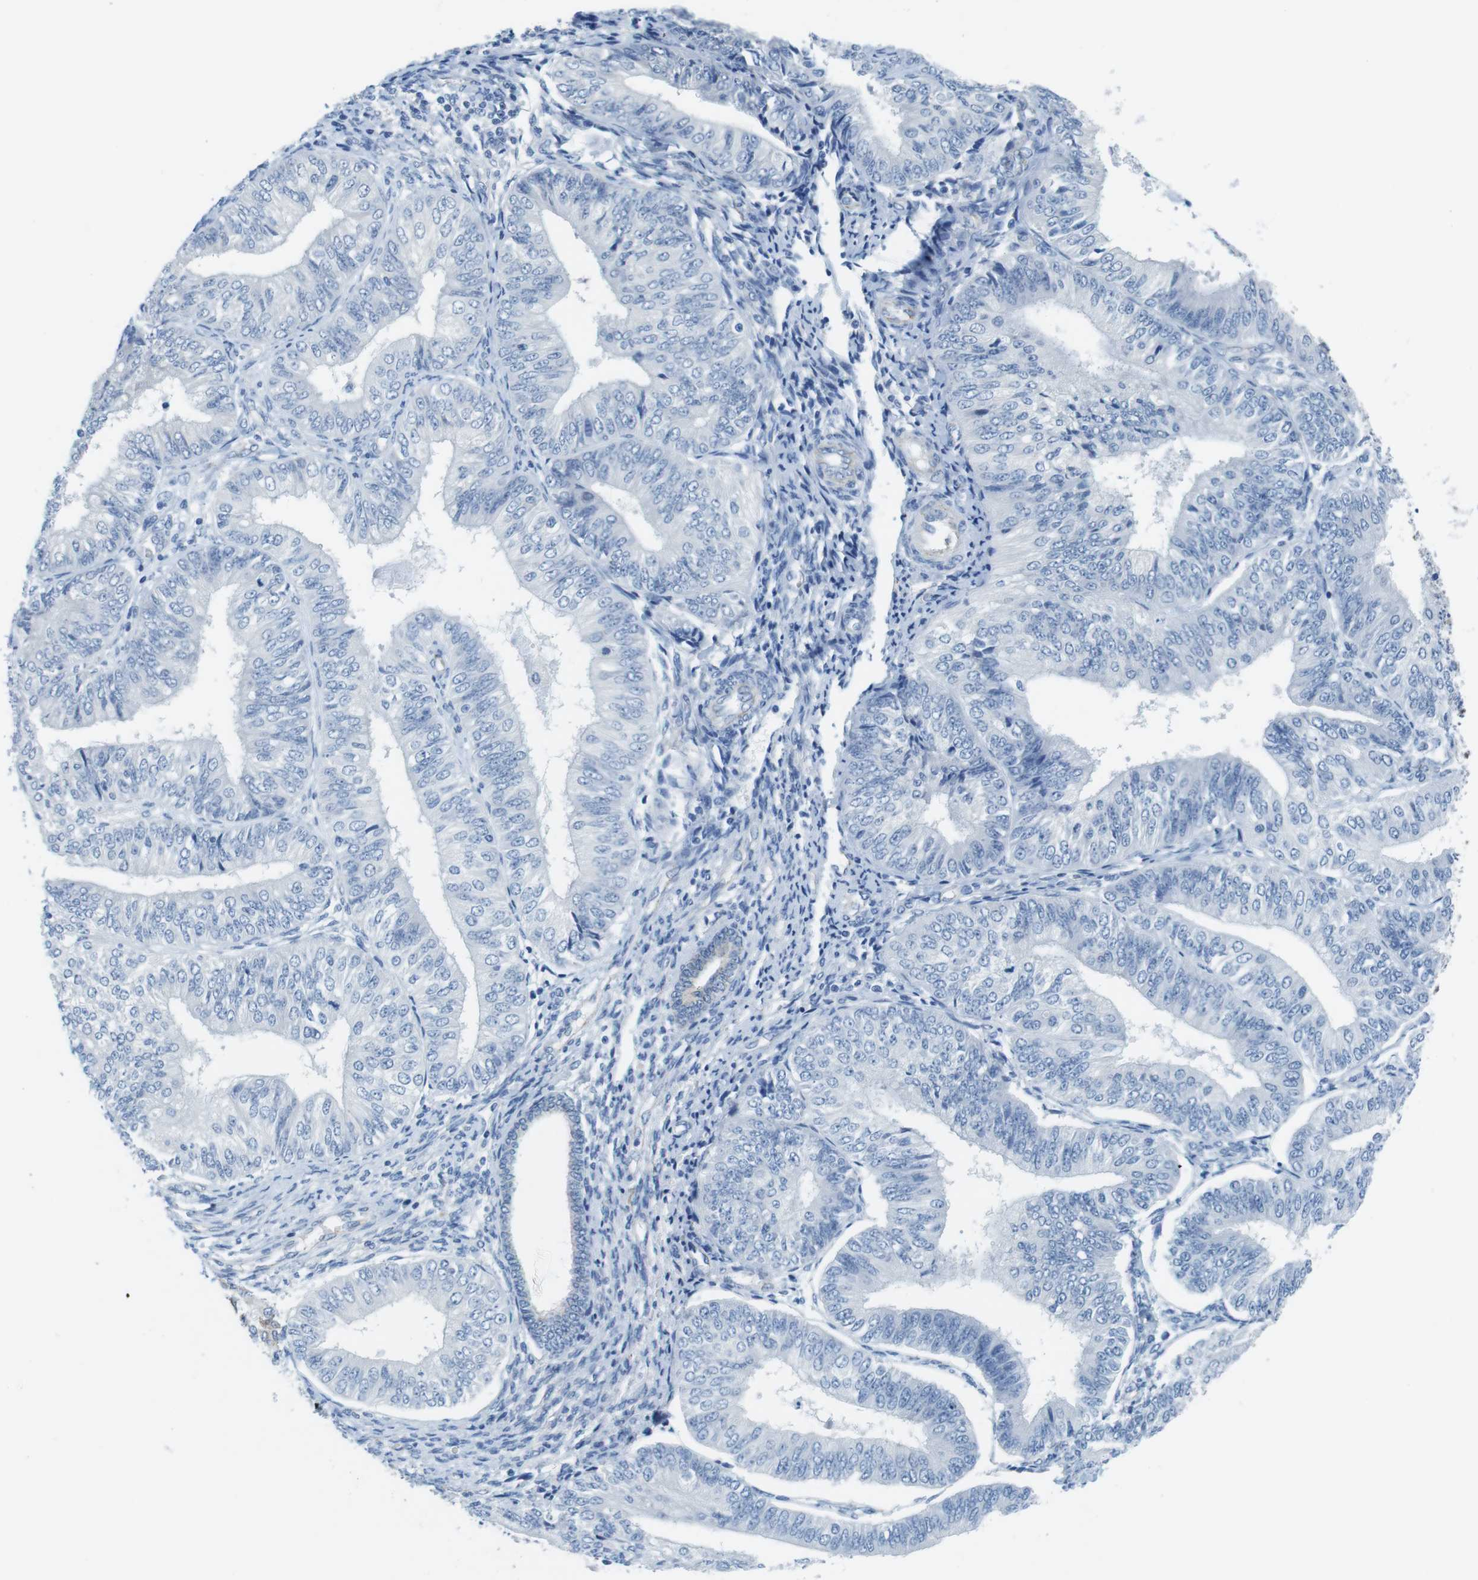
{"staining": {"intensity": "negative", "quantity": "none", "location": "none"}, "tissue": "endometrial cancer", "cell_type": "Tumor cells", "image_type": "cancer", "snomed": [{"axis": "morphology", "description": "Adenocarcinoma, NOS"}, {"axis": "topography", "description": "Endometrium"}], "caption": "Image shows no significant protein positivity in tumor cells of endometrial cancer (adenocarcinoma).", "gene": "SLC6A6", "patient": {"sex": "female", "age": 58}}